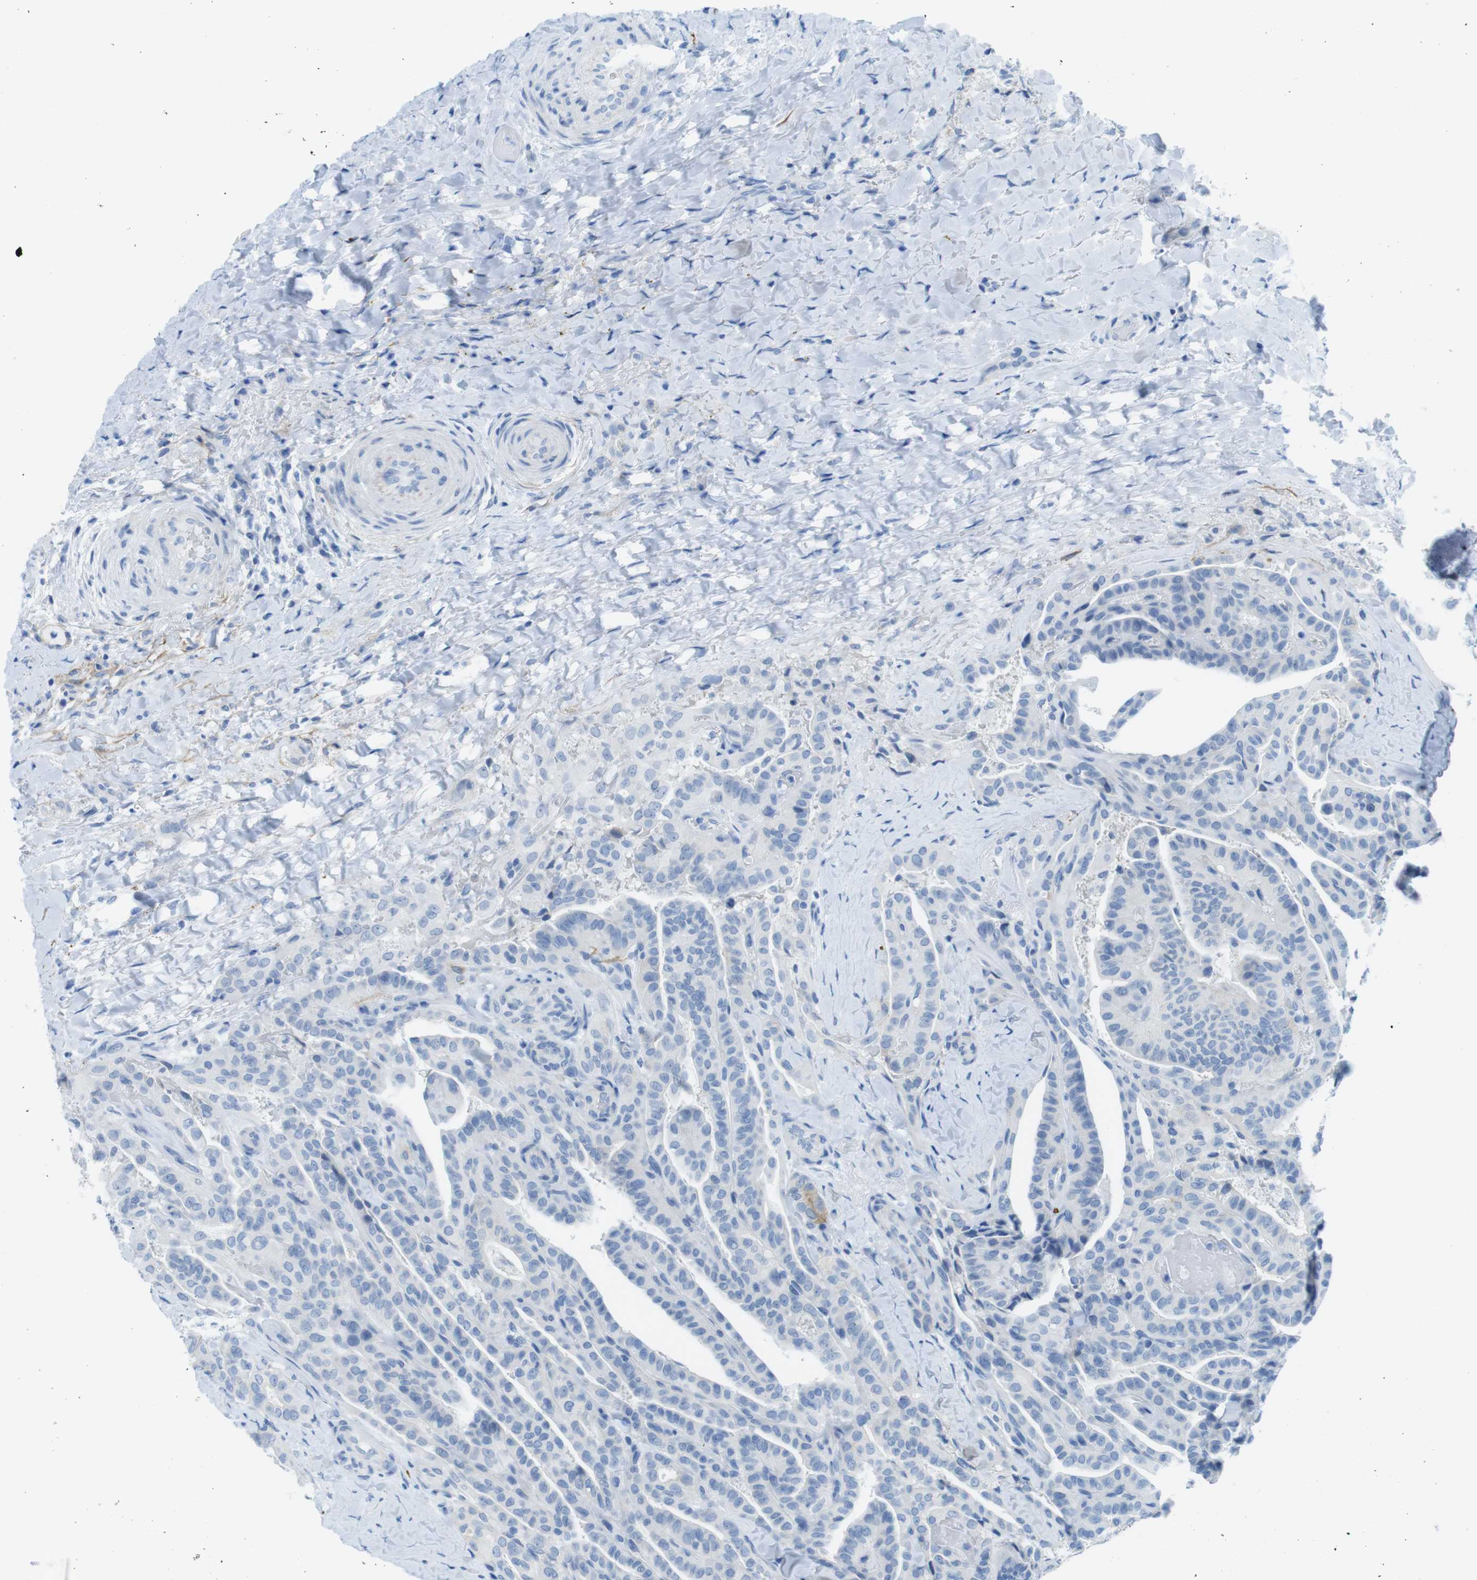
{"staining": {"intensity": "negative", "quantity": "none", "location": "none"}, "tissue": "thyroid cancer", "cell_type": "Tumor cells", "image_type": "cancer", "snomed": [{"axis": "morphology", "description": "Papillary adenocarcinoma, NOS"}, {"axis": "topography", "description": "Thyroid gland"}], "caption": "IHC micrograph of thyroid cancer stained for a protein (brown), which demonstrates no expression in tumor cells.", "gene": "GAP43", "patient": {"sex": "male", "age": 77}}